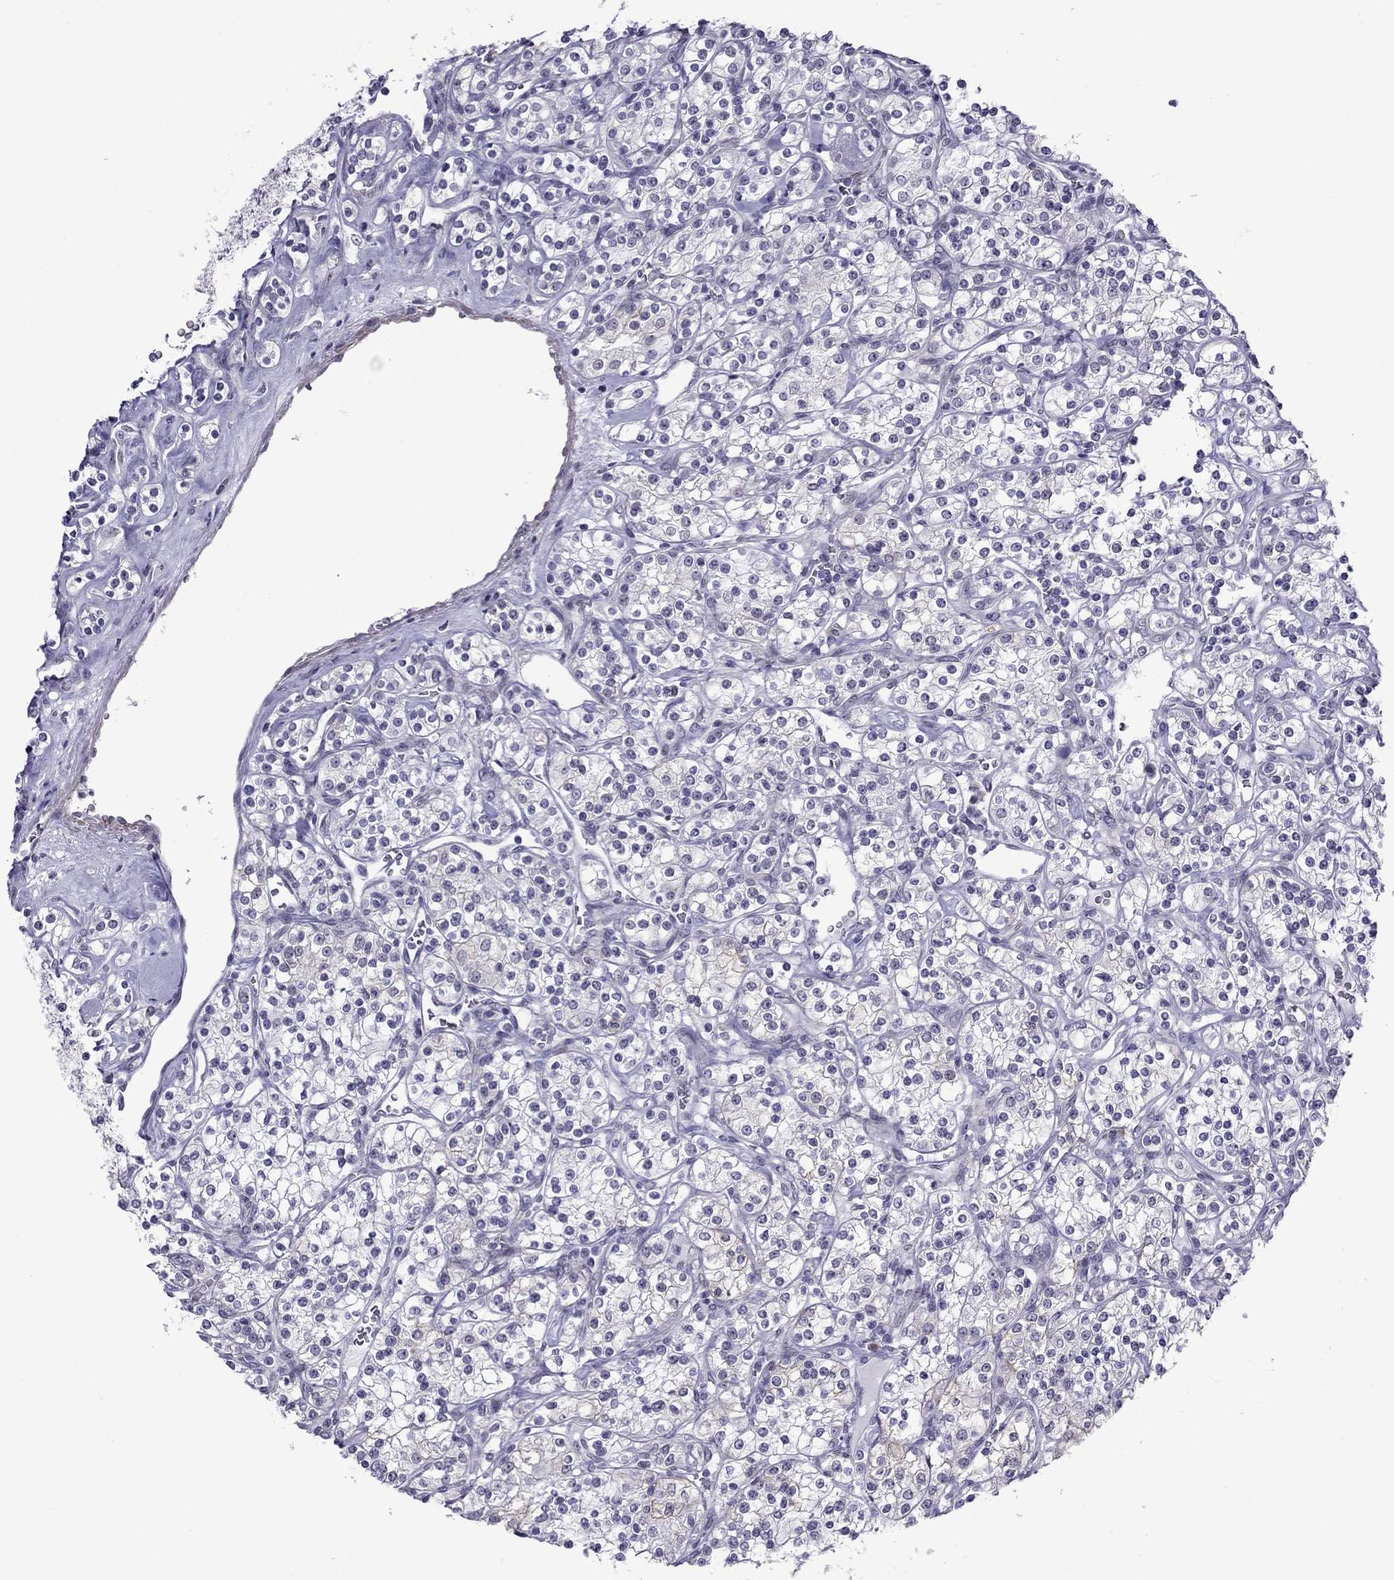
{"staining": {"intensity": "negative", "quantity": "none", "location": "none"}, "tissue": "renal cancer", "cell_type": "Tumor cells", "image_type": "cancer", "snomed": [{"axis": "morphology", "description": "Adenocarcinoma, NOS"}, {"axis": "topography", "description": "Kidney"}], "caption": "Protein analysis of renal cancer (adenocarcinoma) demonstrates no significant expression in tumor cells.", "gene": "ZNF646", "patient": {"sex": "male", "age": 77}}